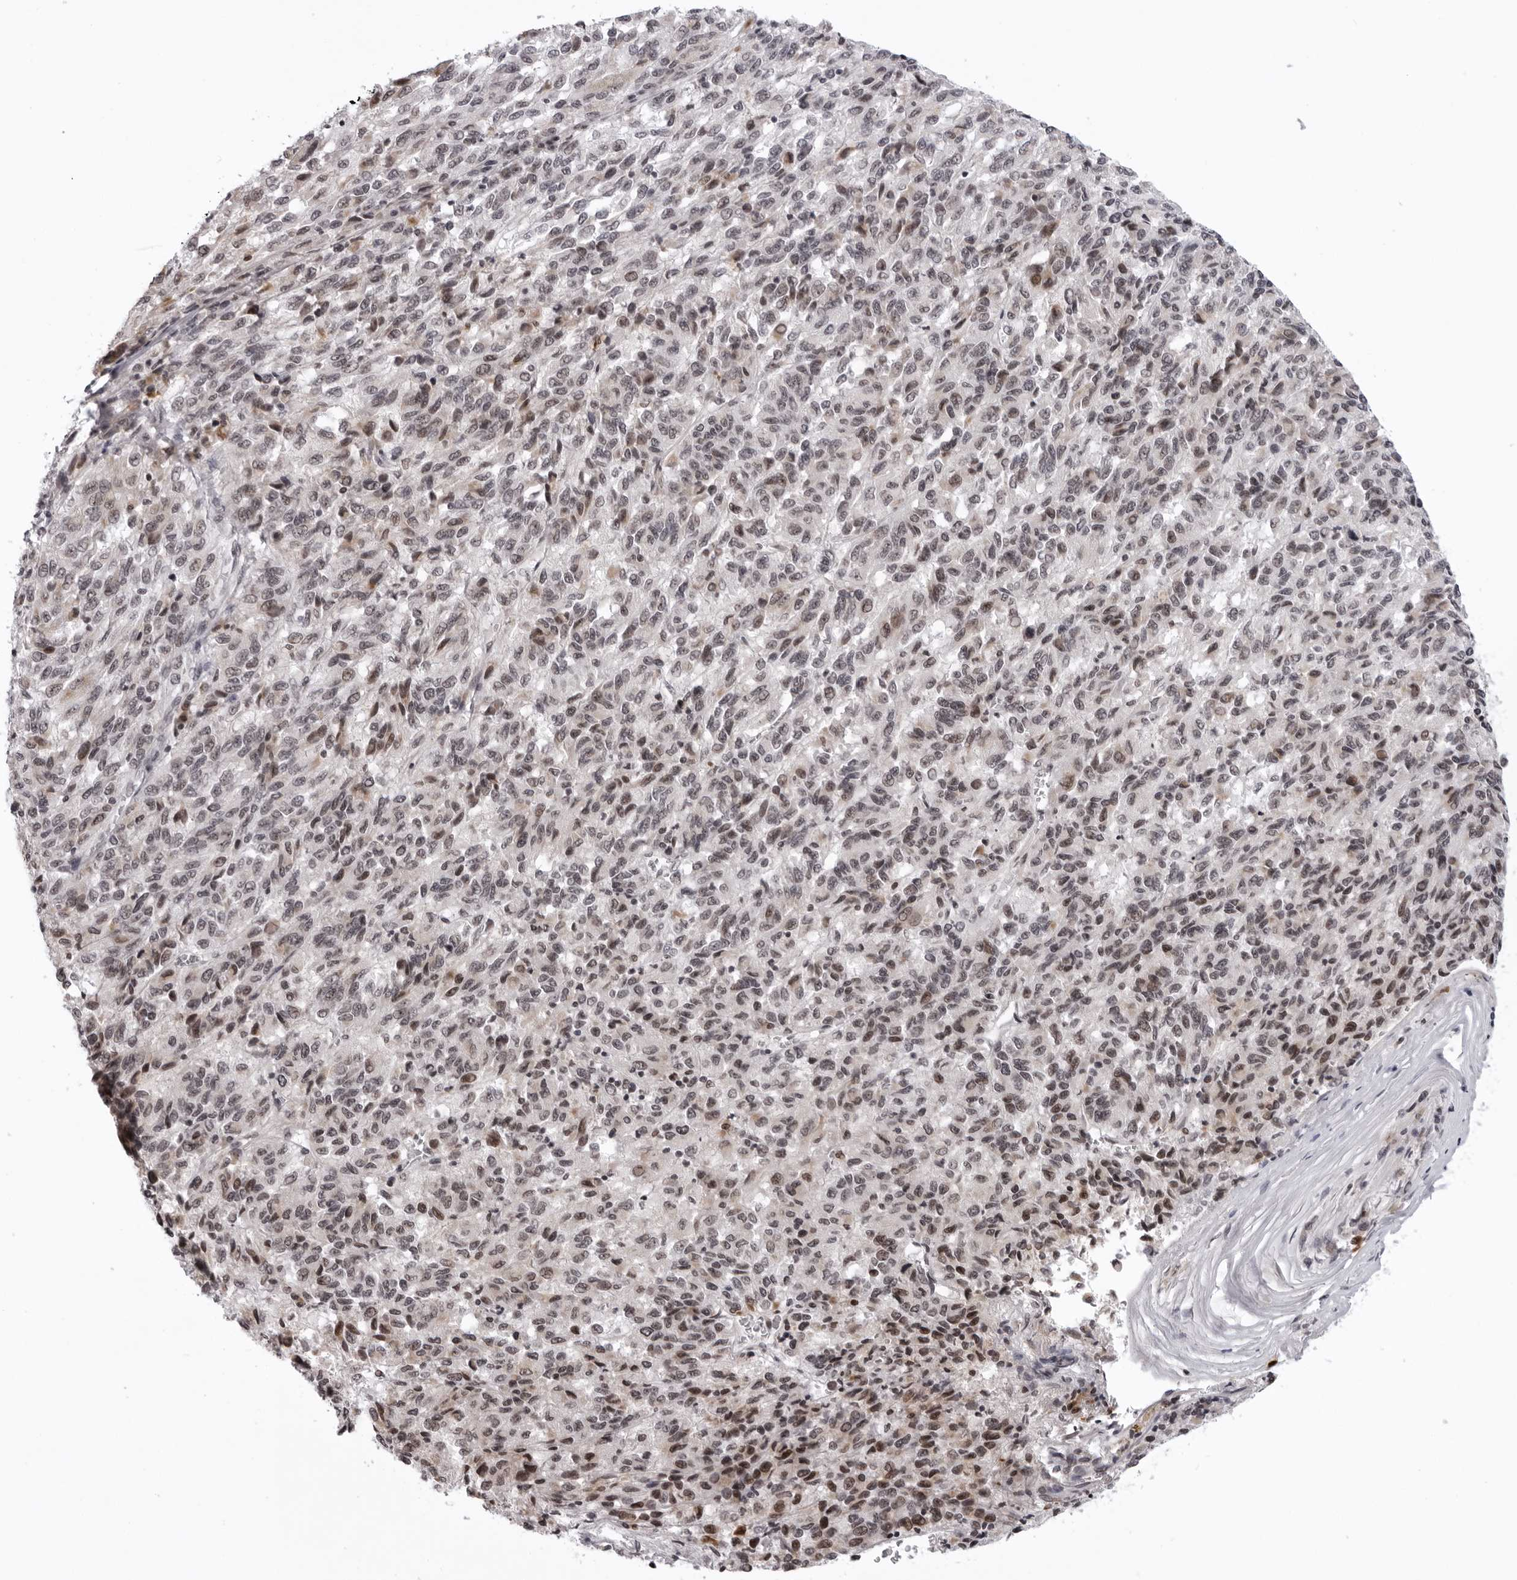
{"staining": {"intensity": "moderate", "quantity": ">75%", "location": "nuclear"}, "tissue": "melanoma", "cell_type": "Tumor cells", "image_type": "cancer", "snomed": [{"axis": "morphology", "description": "Malignant melanoma, Metastatic site"}, {"axis": "topography", "description": "Lung"}], "caption": "Moderate nuclear positivity is present in approximately >75% of tumor cells in malignant melanoma (metastatic site).", "gene": "EXOSC10", "patient": {"sex": "male", "age": 64}}